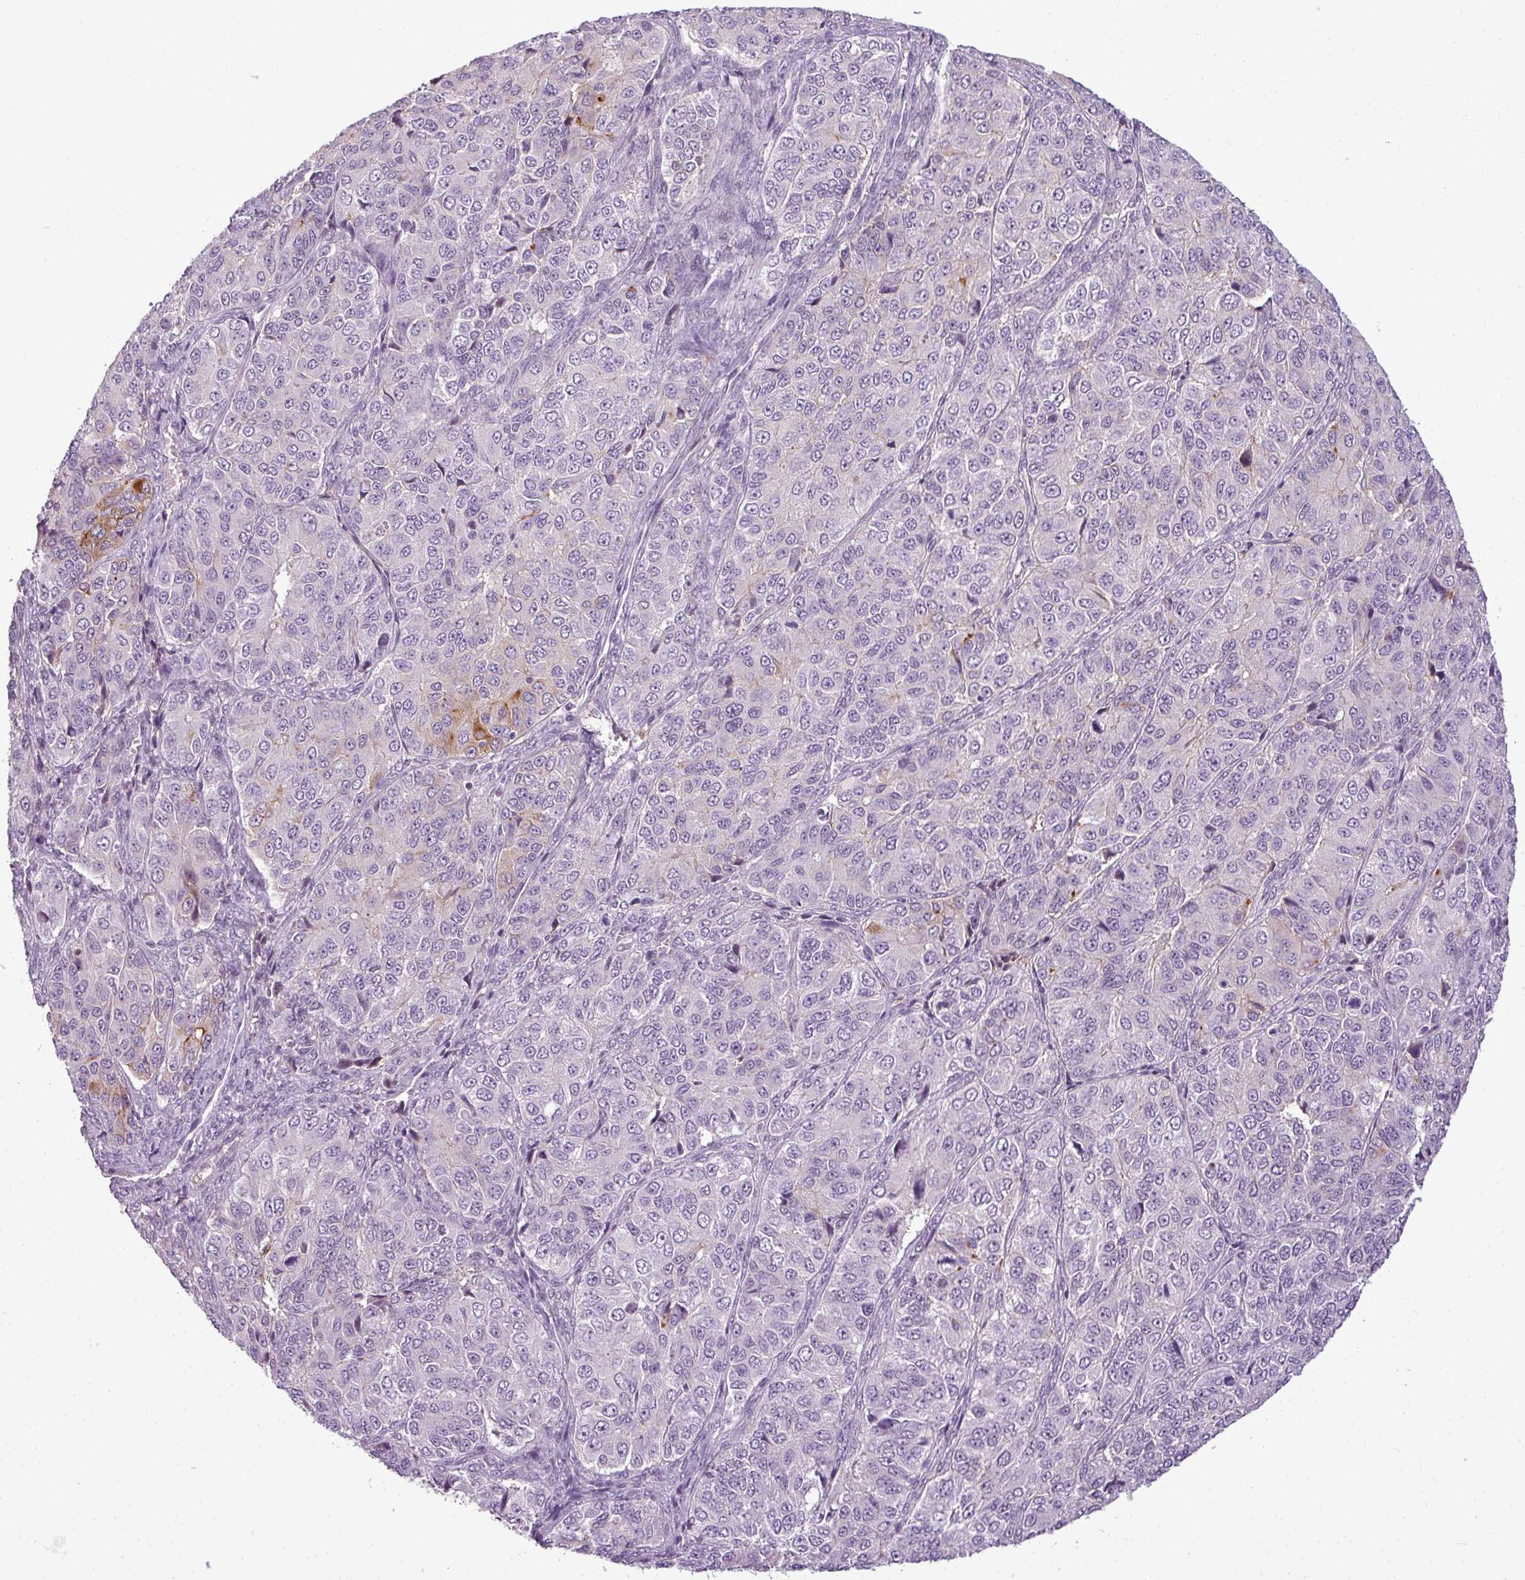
{"staining": {"intensity": "moderate", "quantity": "<25%", "location": "cytoplasmic/membranous"}, "tissue": "ovarian cancer", "cell_type": "Tumor cells", "image_type": "cancer", "snomed": [{"axis": "morphology", "description": "Carcinoma, endometroid"}, {"axis": "topography", "description": "Ovary"}], "caption": "Immunohistochemistry (DAB (3,3'-diaminobenzidine)) staining of ovarian endometroid carcinoma demonstrates moderate cytoplasmic/membranous protein staining in about <25% of tumor cells.", "gene": "C4B", "patient": {"sex": "female", "age": 51}}